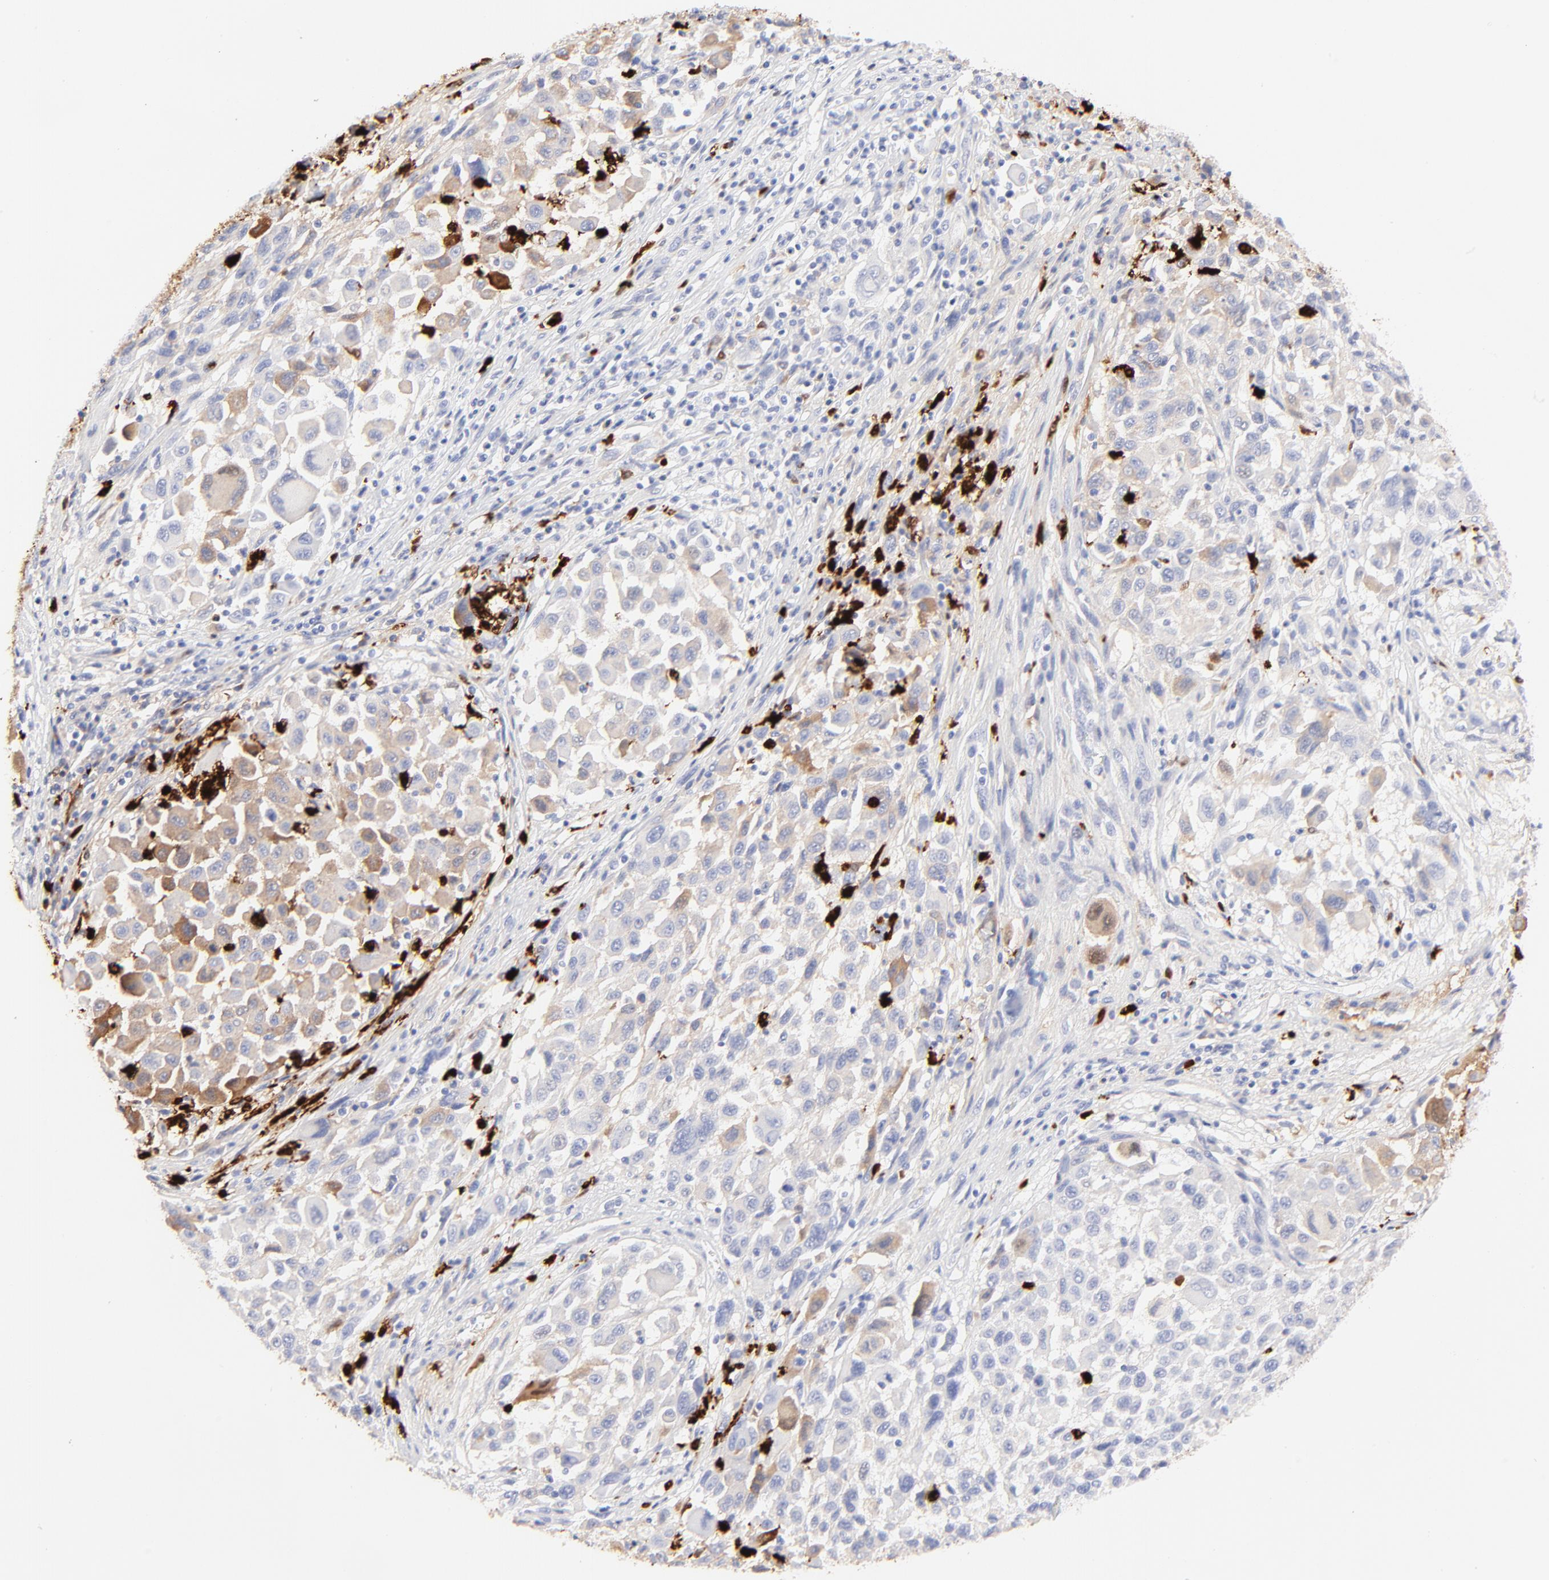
{"staining": {"intensity": "negative", "quantity": "none", "location": "none"}, "tissue": "melanoma", "cell_type": "Tumor cells", "image_type": "cancer", "snomed": [{"axis": "morphology", "description": "Malignant melanoma, Metastatic site"}, {"axis": "topography", "description": "Lymph node"}], "caption": "This micrograph is of malignant melanoma (metastatic site) stained with immunohistochemistry to label a protein in brown with the nuclei are counter-stained blue. There is no staining in tumor cells.", "gene": "S100A12", "patient": {"sex": "male", "age": 61}}